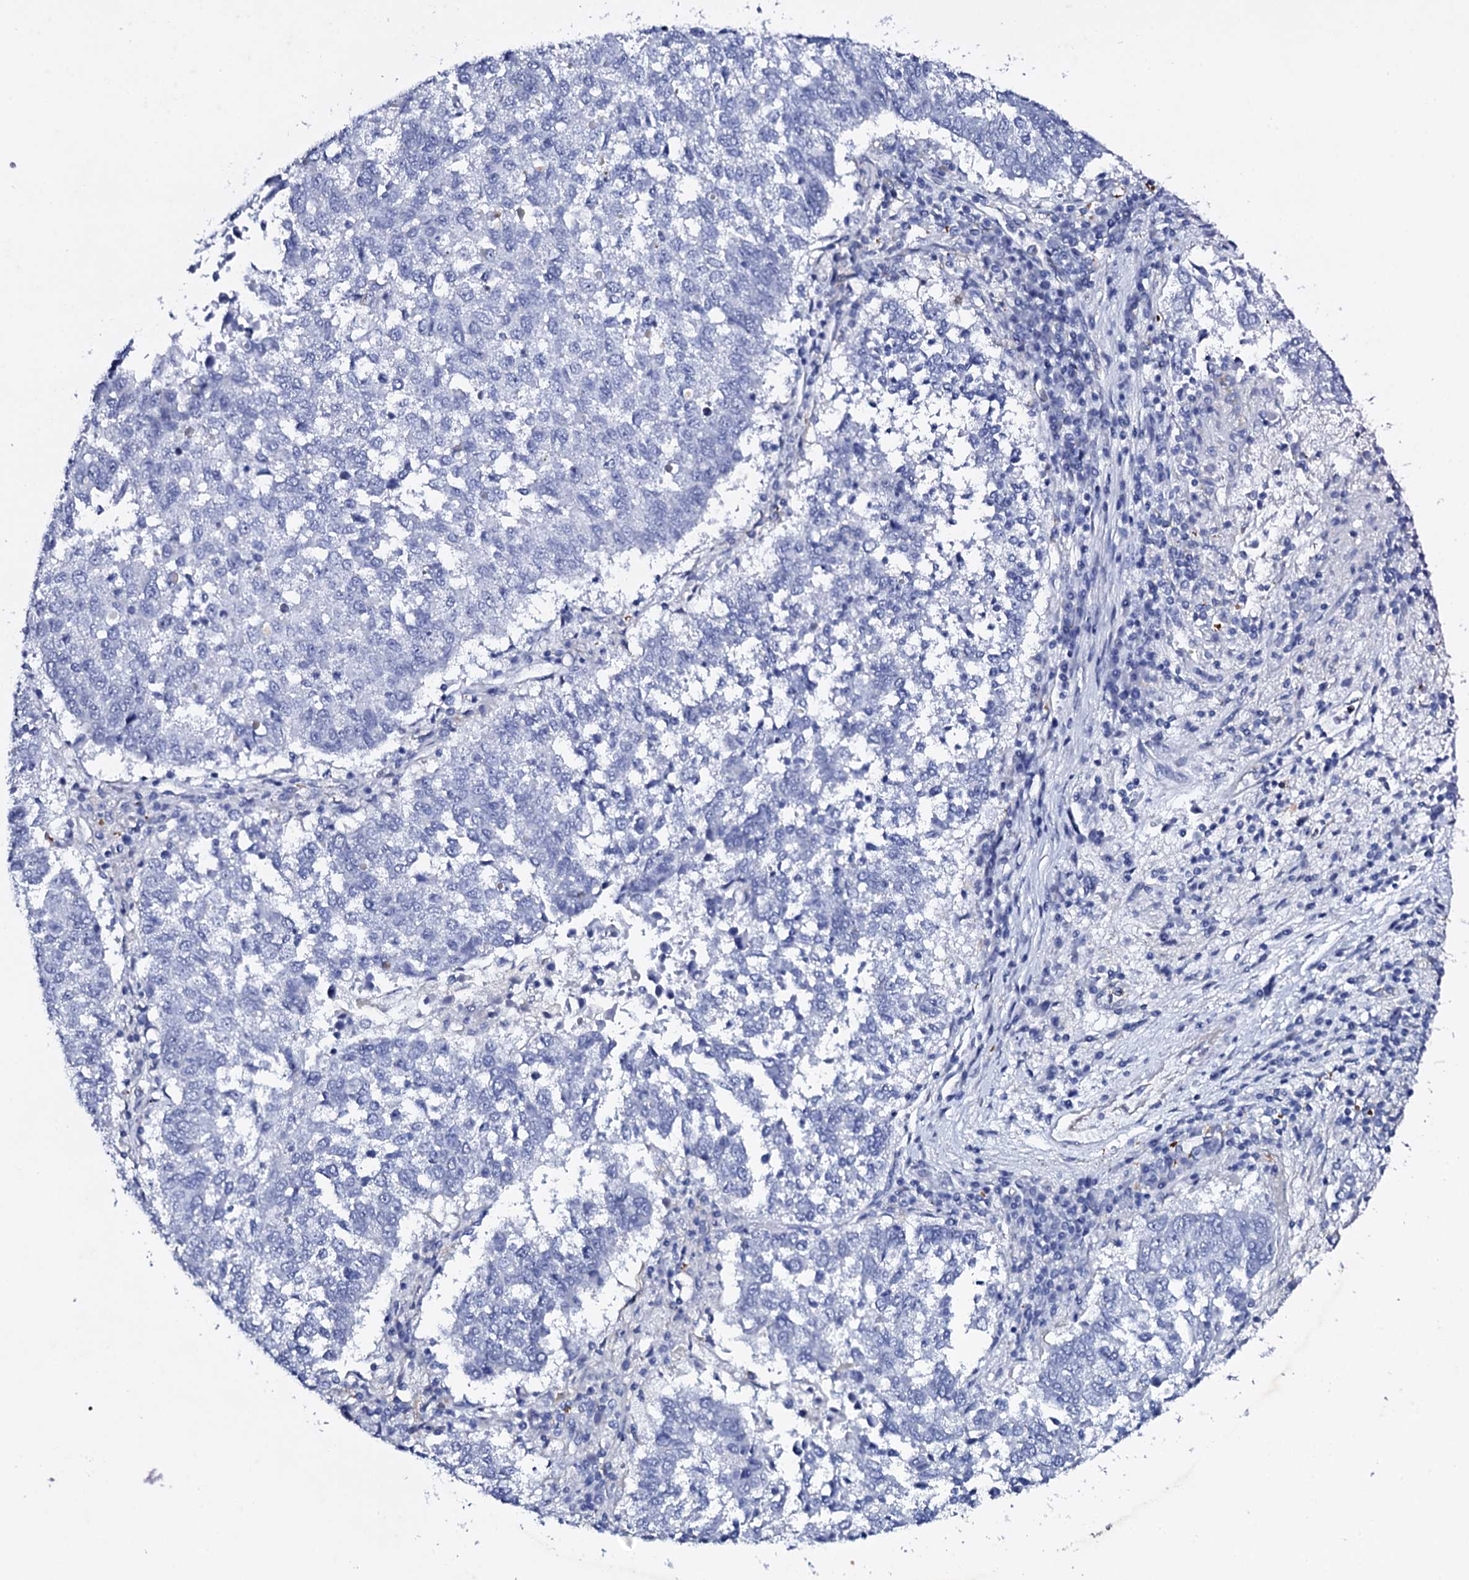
{"staining": {"intensity": "negative", "quantity": "none", "location": "none"}, "tissue": "lung cancer", "cell_type": "Tumor cells", "image_type": "cancer", "snomed": [{"axis": "morphology", "description": "Squamous cell carcinoma, NOS"}, {"axis": "topography", "description": "Lung"}], "caption": "IHC of squamous cell carcinoma (lung) reveals no staining in tumor cells.", "gene": "ITPRID2", "patient": {"sex": "male", "age": 73}}